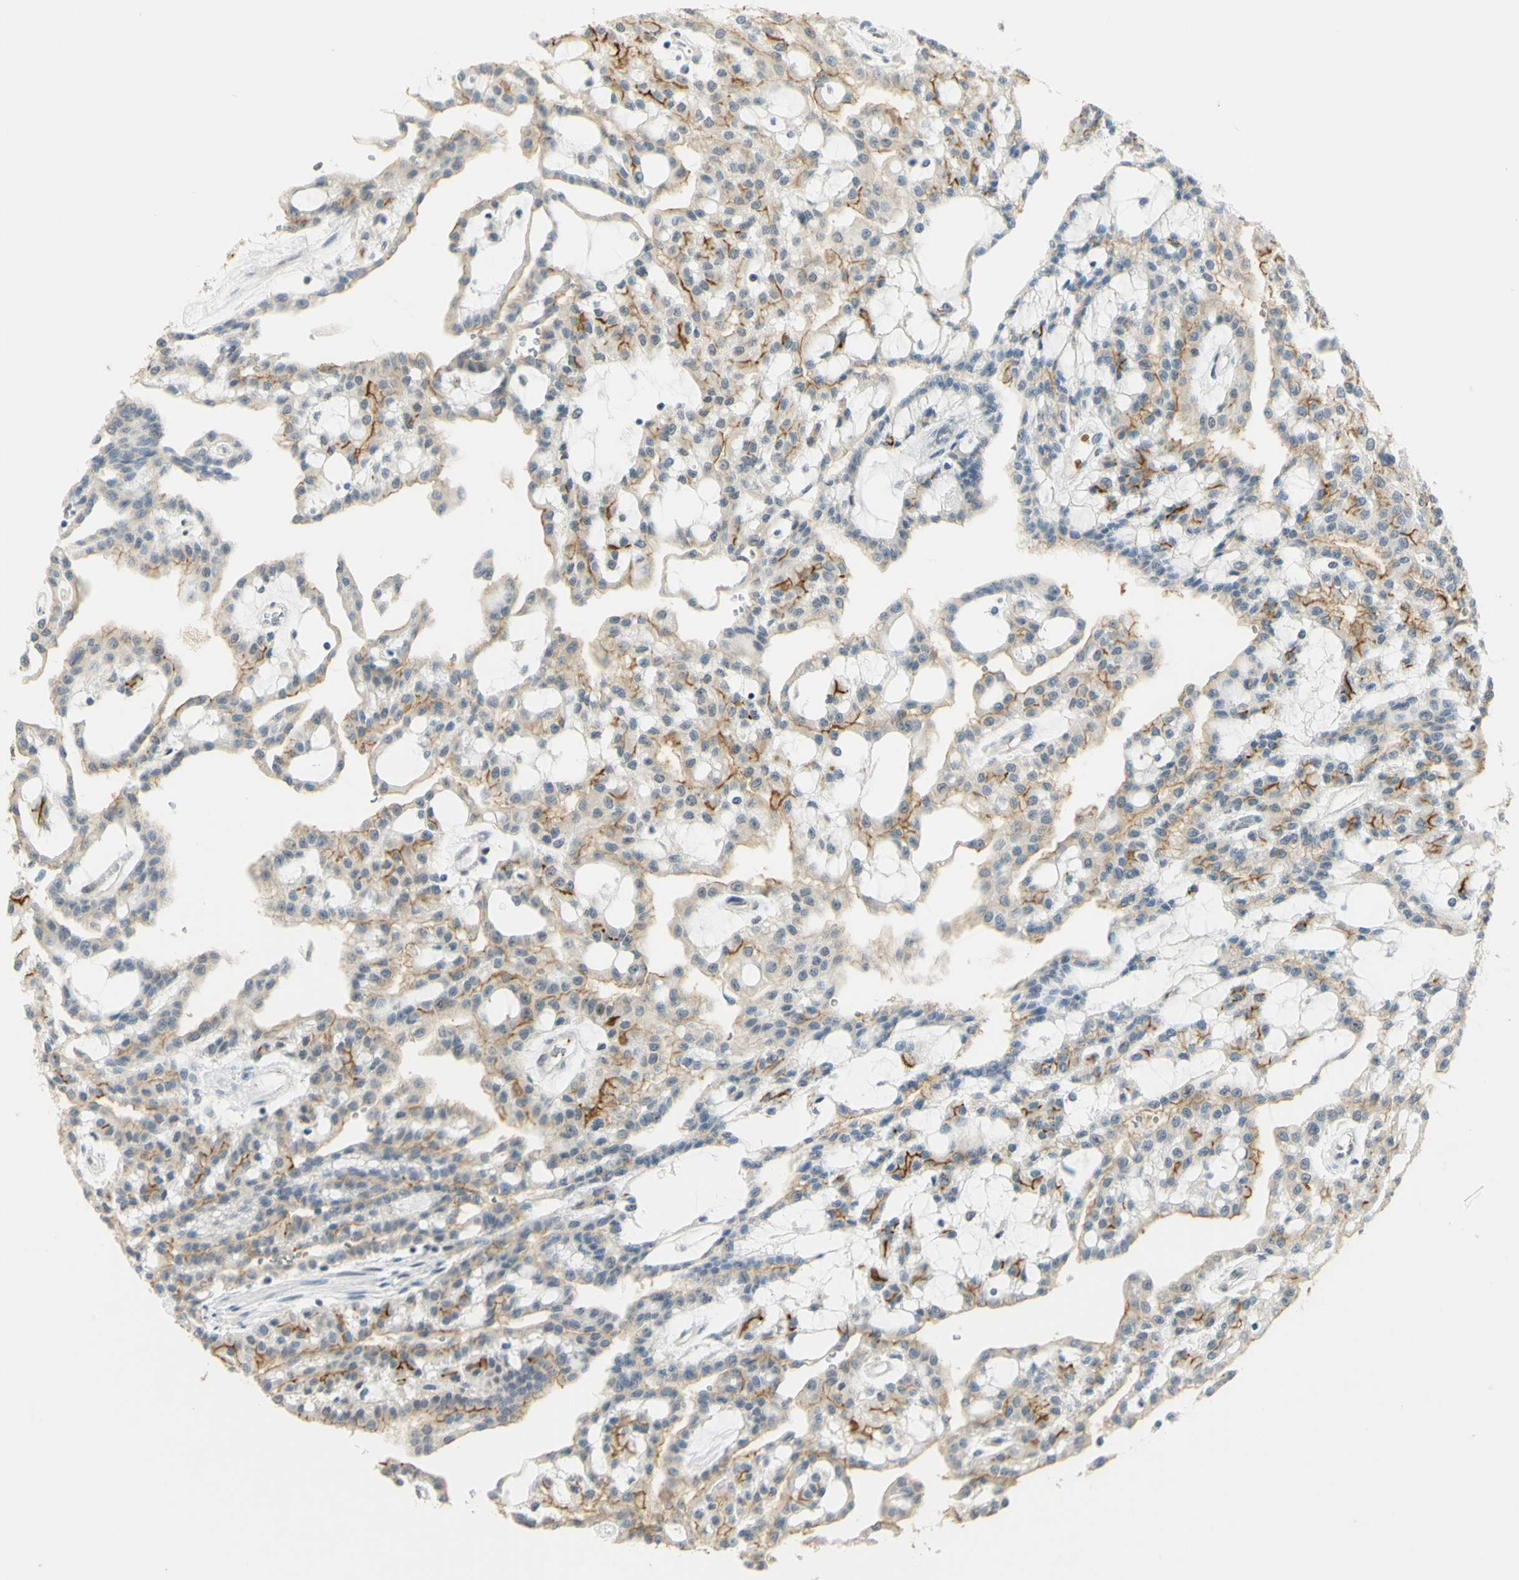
{"staining": {"intensity": "moderate", "quantity": "25%-75%", "location": "cytoplasmic/membranous"}, "tissue": "renal cancer", "cell_type": "Tumor cells", "image_type": "cancer", "snomed": [{"axis": "morphology", "description": "Adenocarcinoma, NOS"}, {"axis": "topography", "description": "Kidney"}], "caption": "Protein staining displays moderate cytoplasmic/membranous positivity in approximately 25%-75% of tumor cells in renal cancer (adenocarcinoma).", "gene": "DDX1", "patient": {"sex": "male", "age": 63}}